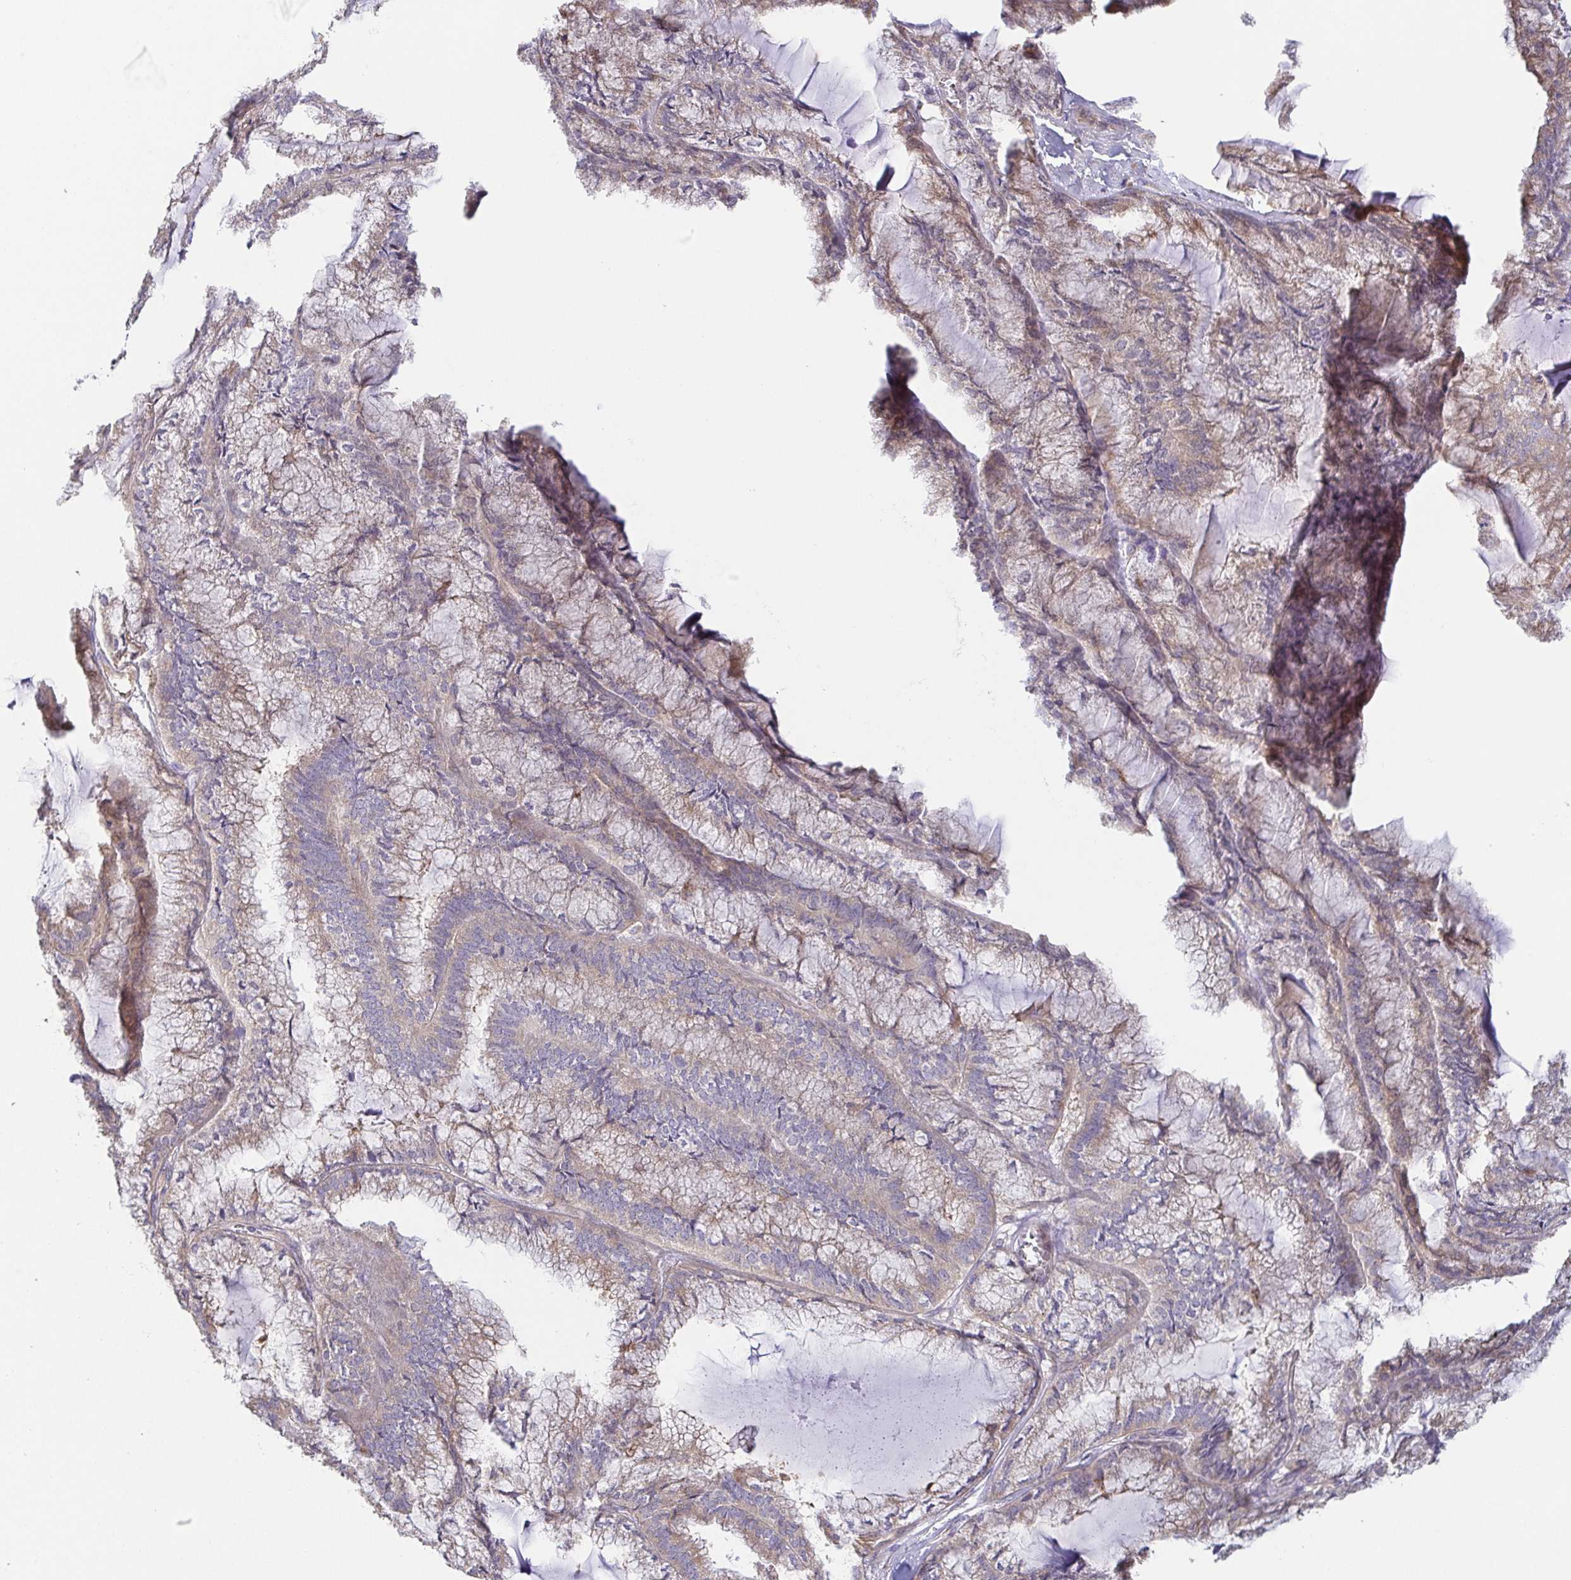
{"staining": {"intensity": "moderate", "quantity": ">75%", "location": "cytoplasmic/membranous"}, "tissue": "endometrial cancer", "cell_type": "Tumor cells", "image_type": "cancer", "snomed": [{"axis": "morphology", "description": "Carcinoma, NOS"}, {"axis": "topography", "description": "Endometrium"}], "caption": "Endometrial cancer (carcinoma) stained with IHC shows moderate cytoplasmic/membranous positivity in about >75% of tumor cells.", "gene": "EIF3D", "patient": {"sex": "female", "age": 62}}